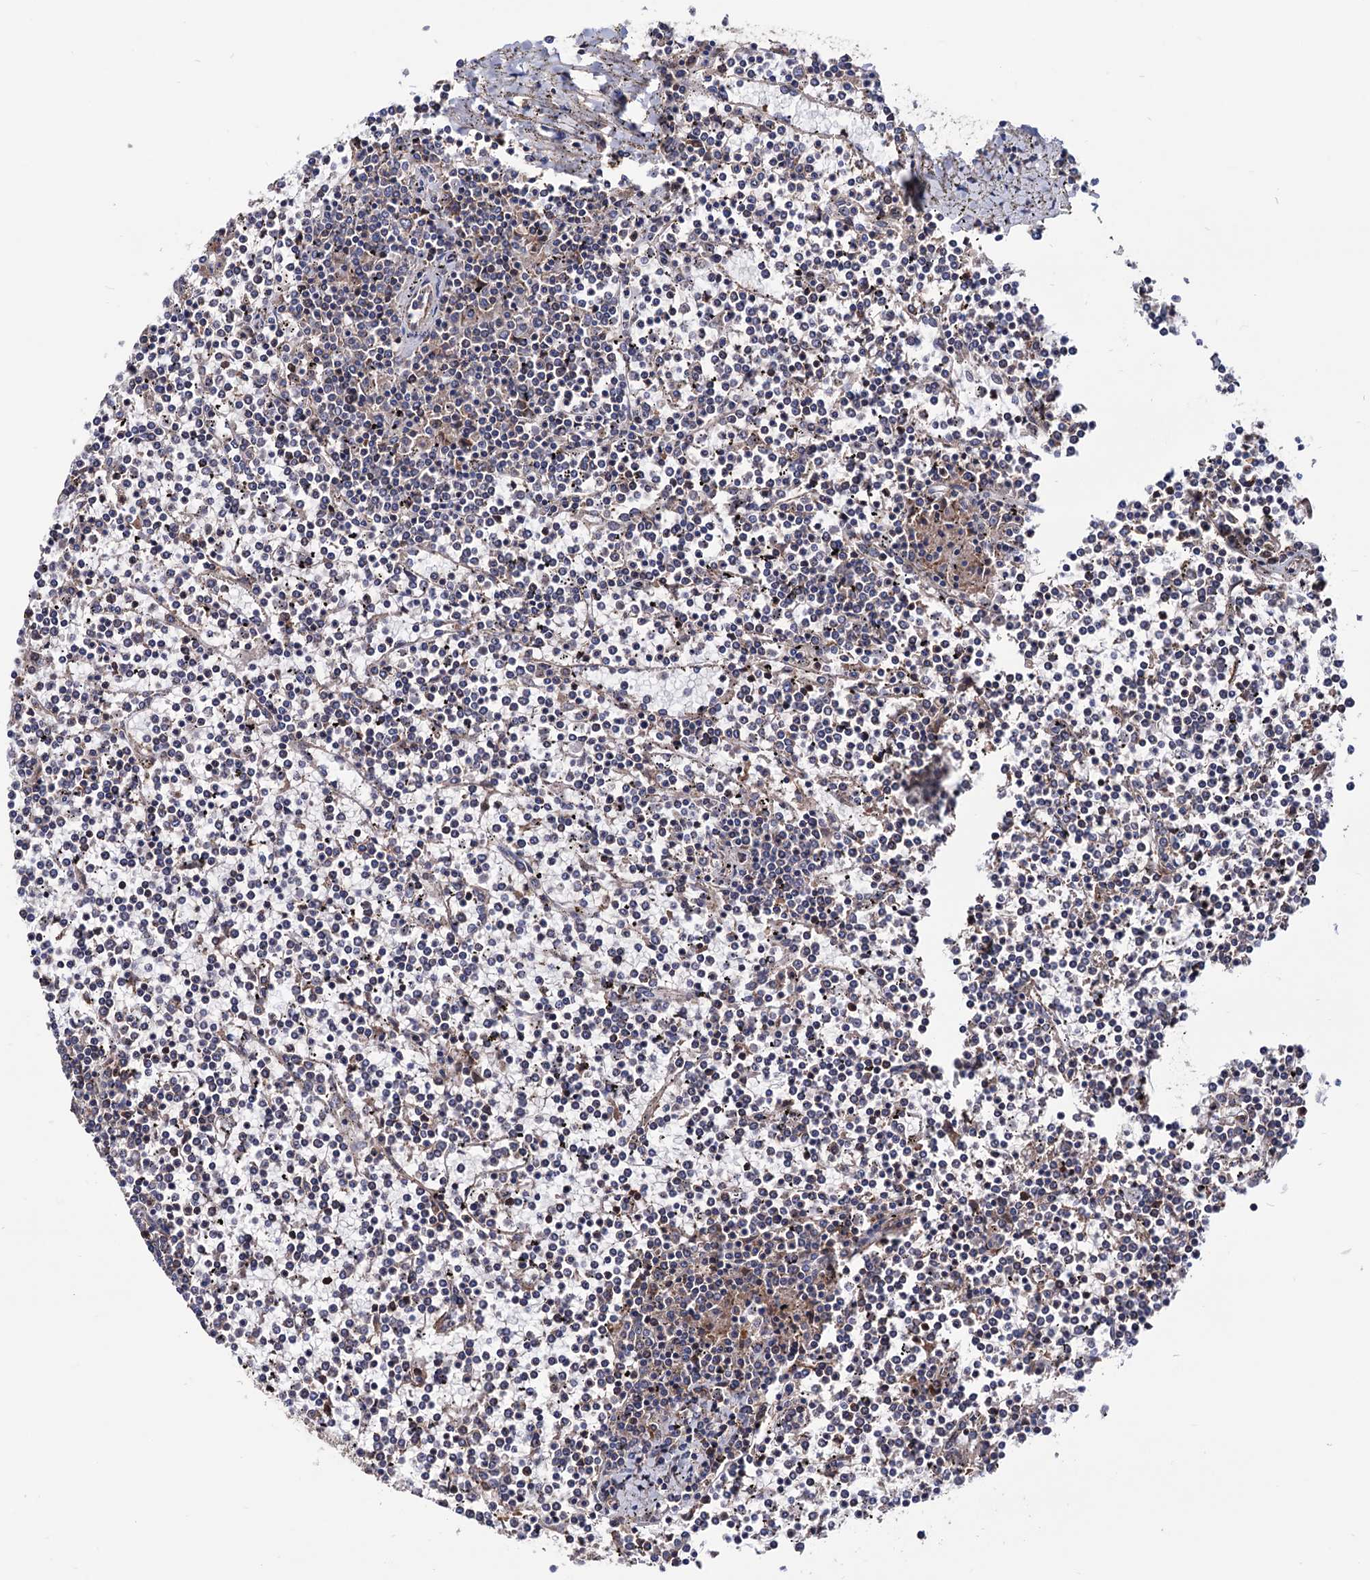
{"staining": {"intensity": "negative", "quantity": "none", "location": "none"}, "tissue": "lymphoma", "cell_type": "Tumor cells", "image_type": "cancer", "snomed": [{"axis": "morphology", "description": "Malignant lymphoma, non-Hodgkin's type, Low grade"}, {"axis": "topography", "description": "Spleen"}], "caption": "Immunohistochemical staining of malignant lymphoma, non-Hodgkin's type (low-grade) displays no significant expression in tumor cells.", "gene": "FERMT2", "patient": {"sex": "female", "age": 19}}